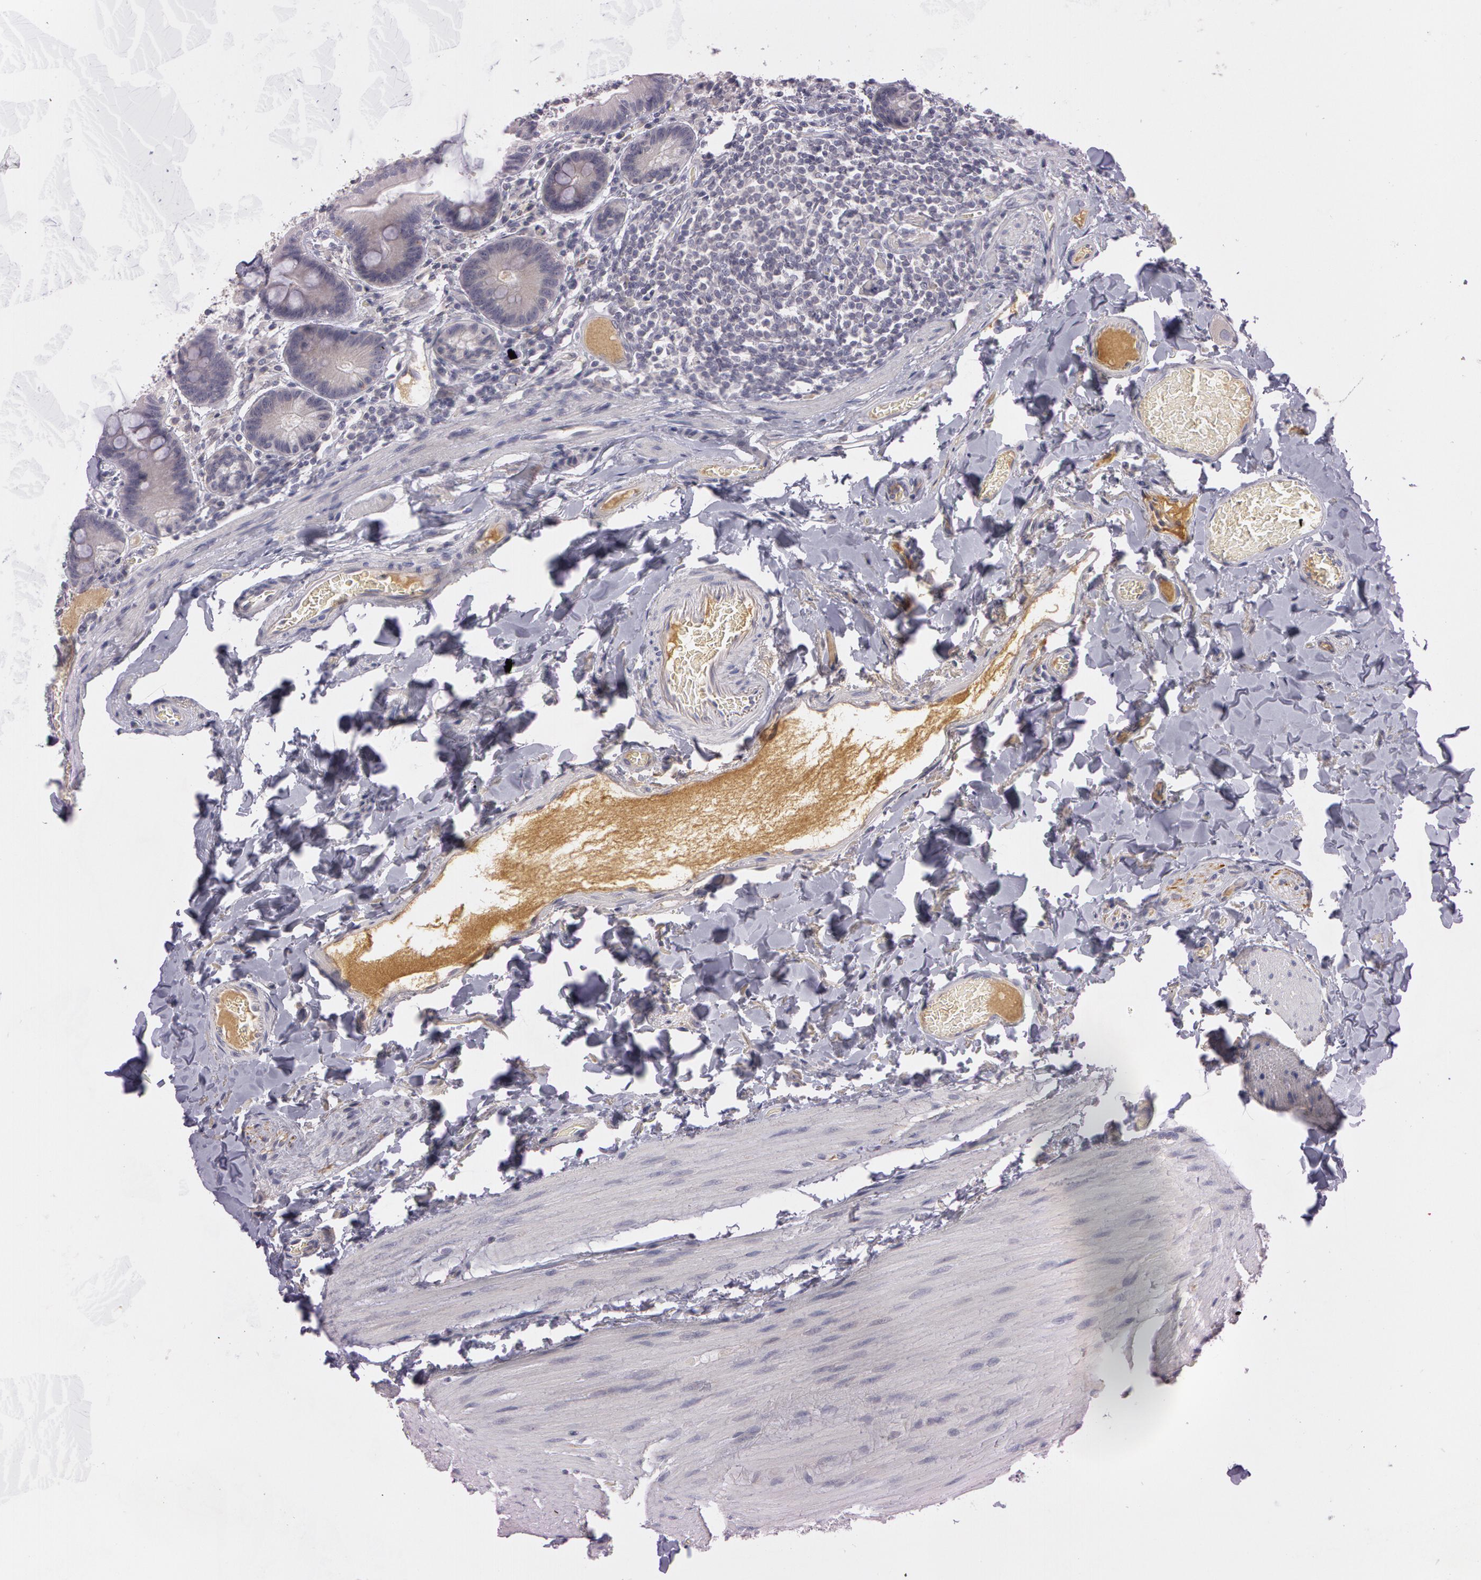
{"staining": {"intensity": "weak", "quantity": "<25%", "location": "cytoplasmic/membranous"}, "tissue": "duodenum", "cell_type": "Glandular cells", "image_type": "normal", "snomed": [{"axis": "morphology", "description": "Normal tissue, NOS"}, {"axis": "topography", "description": "Duodenum"}], "caption": "DAB (3,3'-diaminobenzidine) immunohistochemical staining of normal duodenum shows no significant expression in glandular cells.", "gene": "MXRA5", "patient": {"sex": "male", "age": 66}}